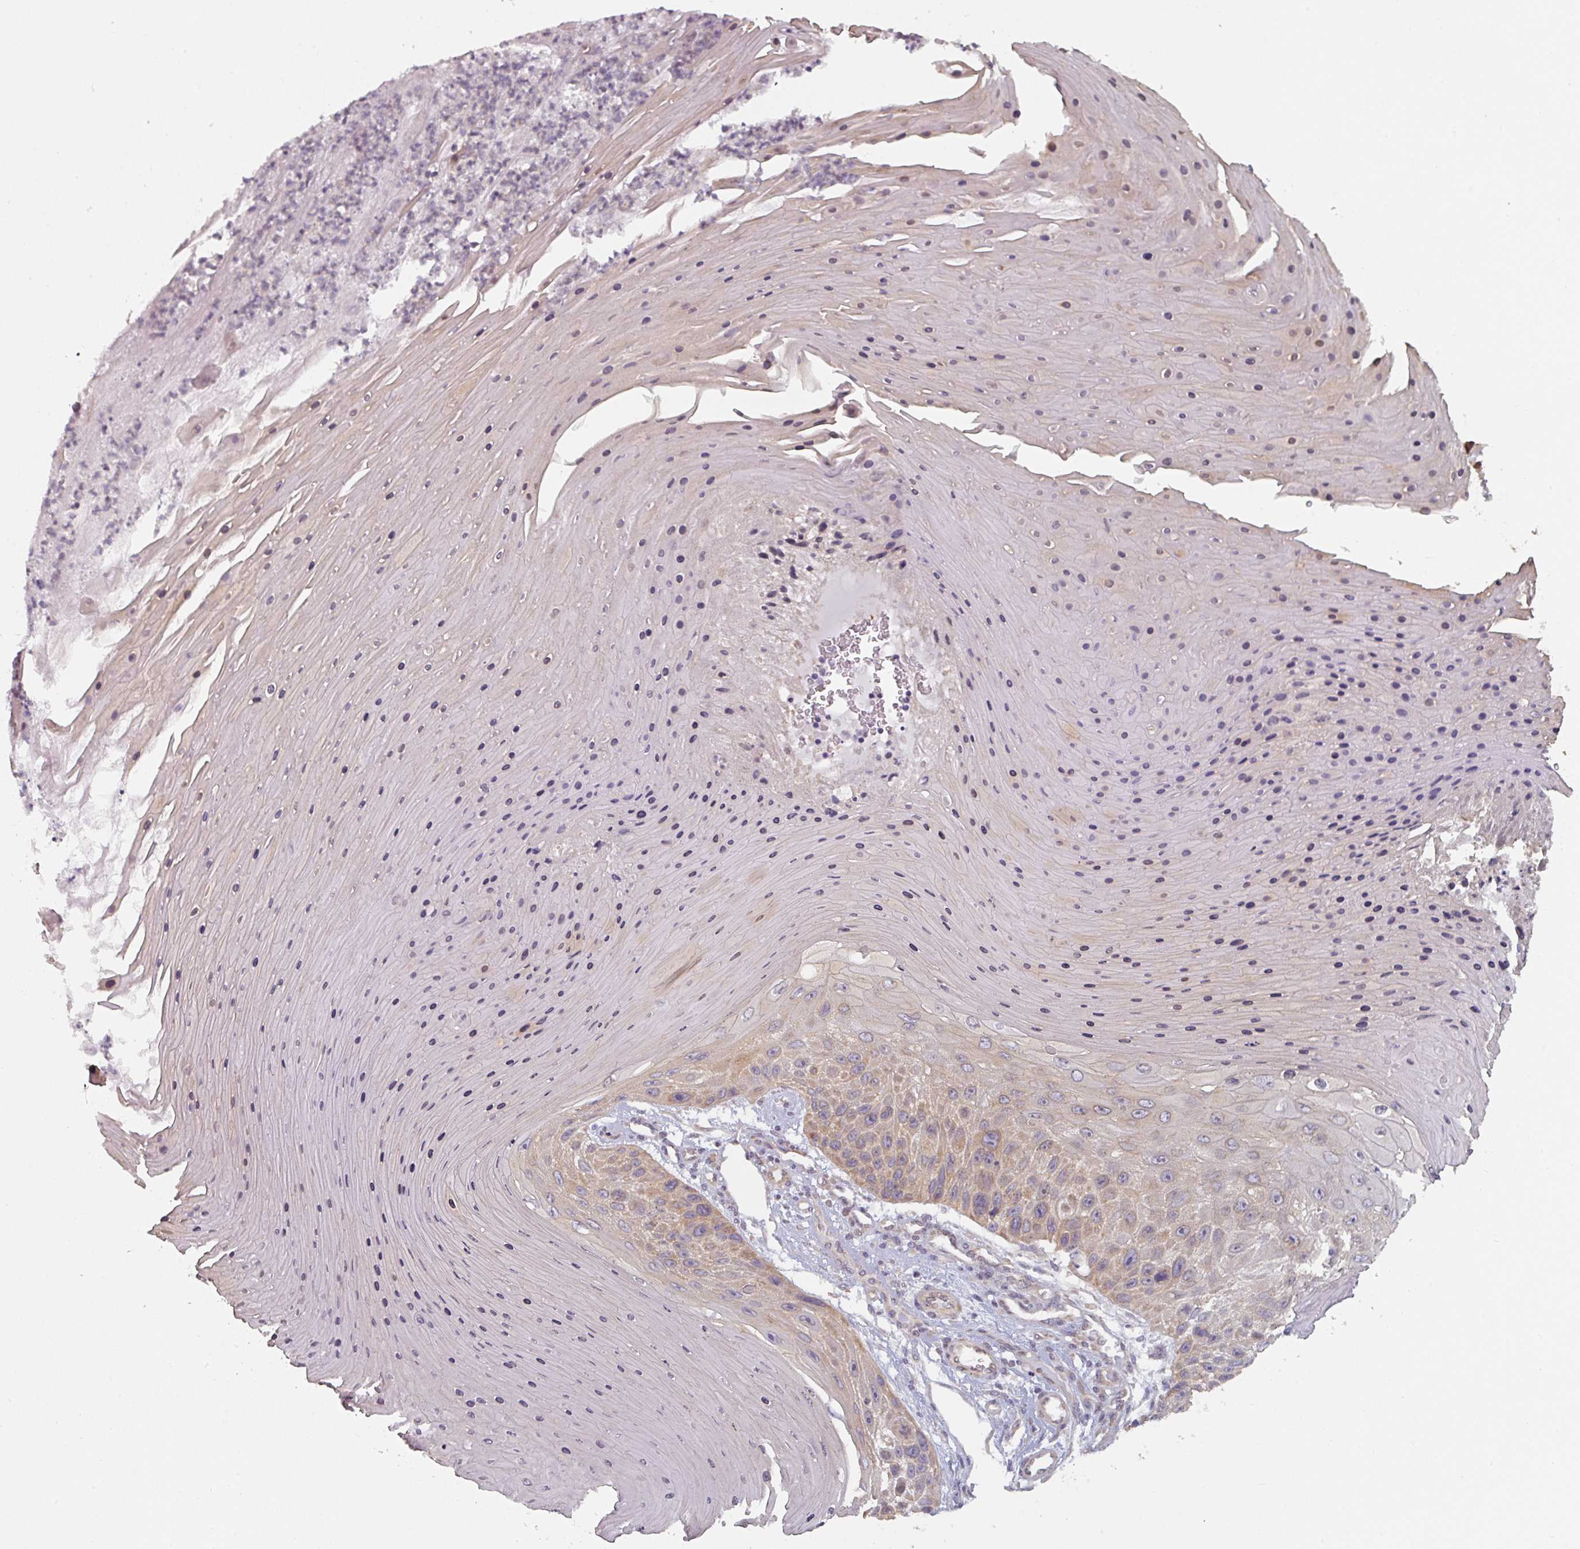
{"staining": {"intensity": "weak", "quantity": ">75%", "location": "cytoplasmic/membranous"}, "tissue": "skin cancer", "cell_type": "Tumor cells", "image_type": "cancer", "snomed": [{"axis": "morphology", "description": "Squamous cell carcinoma, NOS"}, {"axis": "topography", "description": "Skin"}], "caption": "Brown immunohistochemical staining in skin cancer (squamous cell carcinoma) shows weak cytoplasmic/membranous expression in about >75% of tumor cells.", "gene": "TAPT1", "patient": {"sex": "female", "age": 88}}